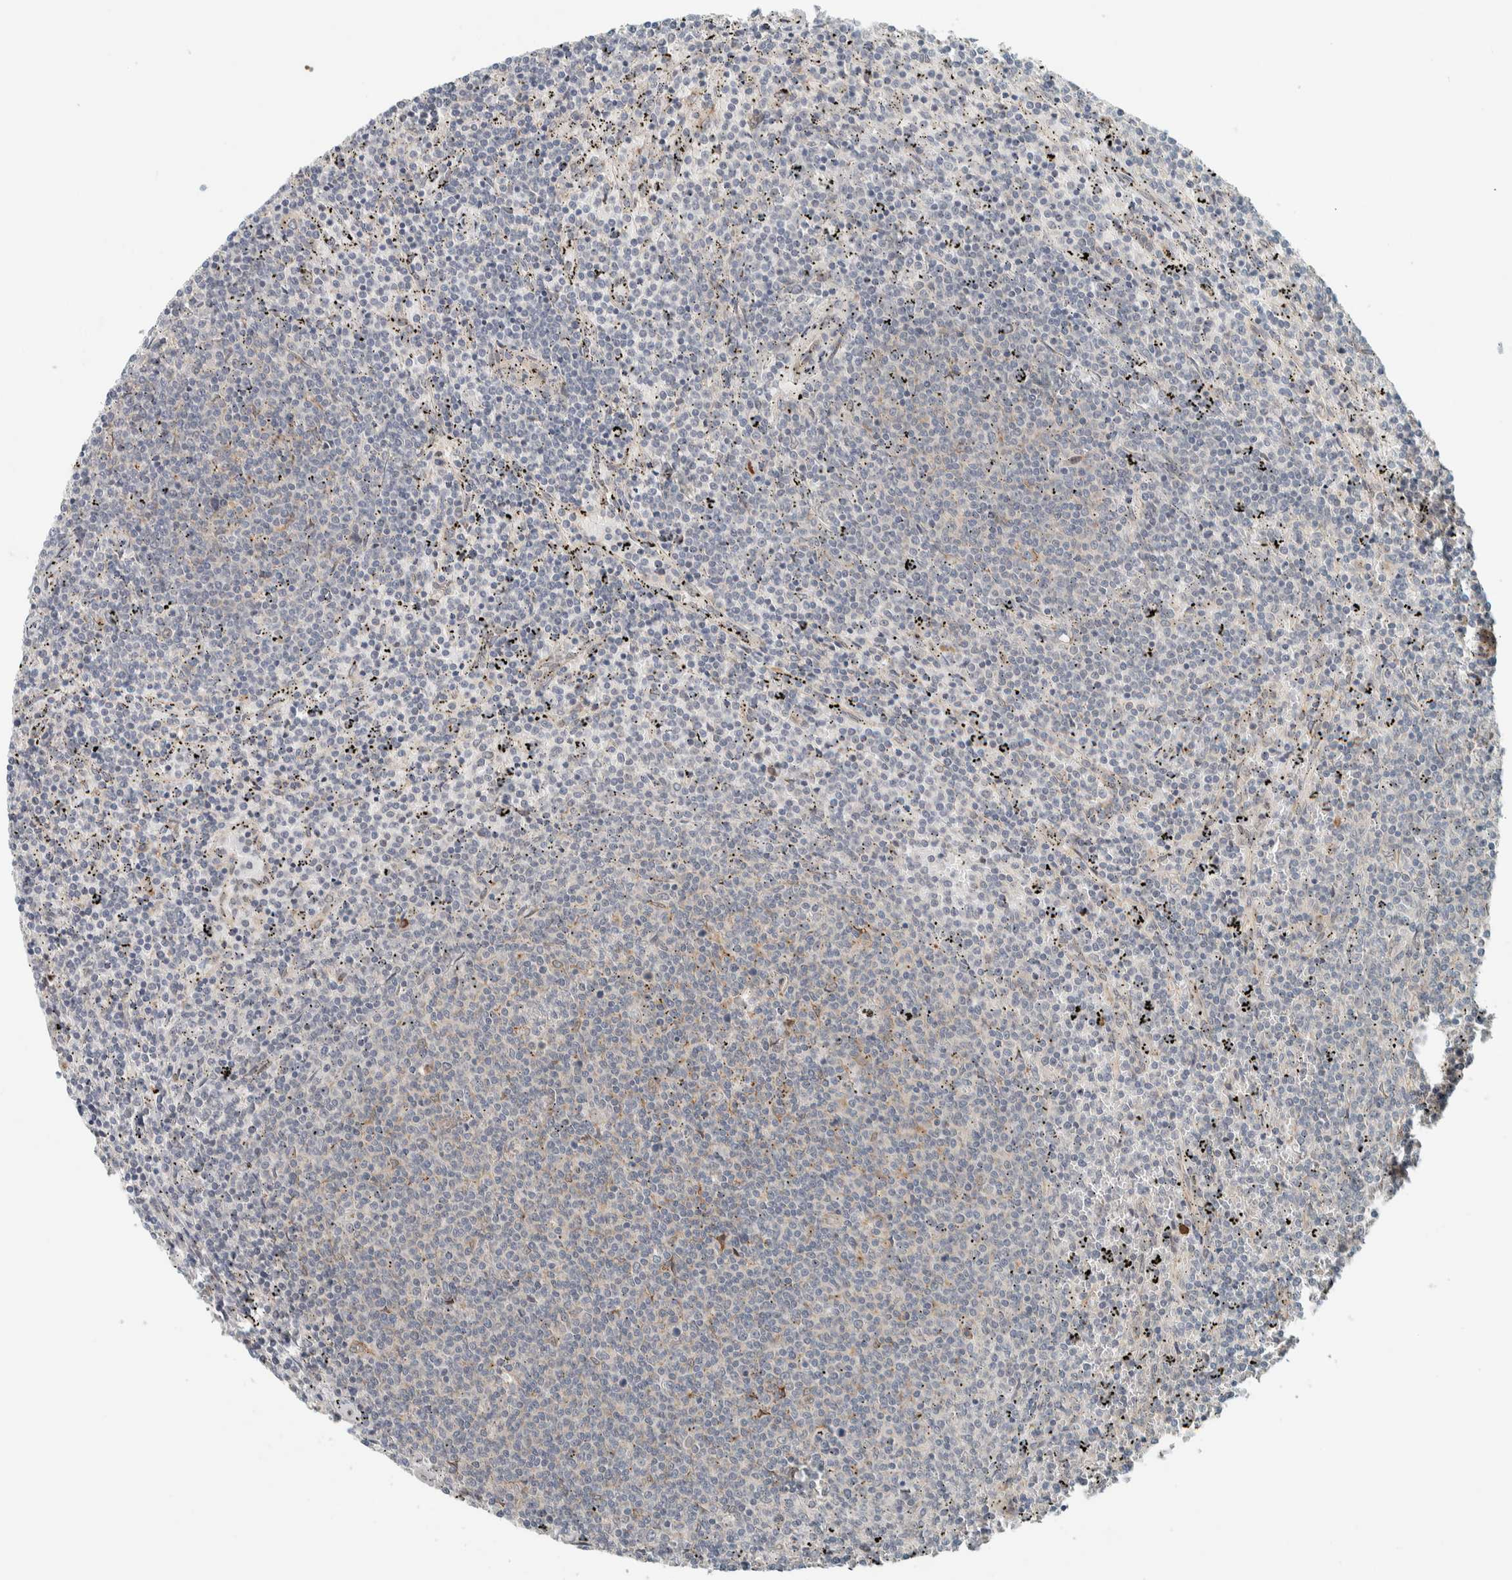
{"staining": {"intensity": "negative", "quantity": "none", "location": "none"}, "tissue": "lymphoma", "cell_type": "Tumor cells", "image_type": "cancer", "snomed": [{"axis": "morphology", "description": "Malignant lymphoma, non-Hodgkin's type, Low grade"}, {"axis": "topography", "description": "Spleen"}], "caption": "Tumor cells show no significant staining in lymphoma.", "gene": "CTBP2", "patient": {"sex": "female", "age": 50}}